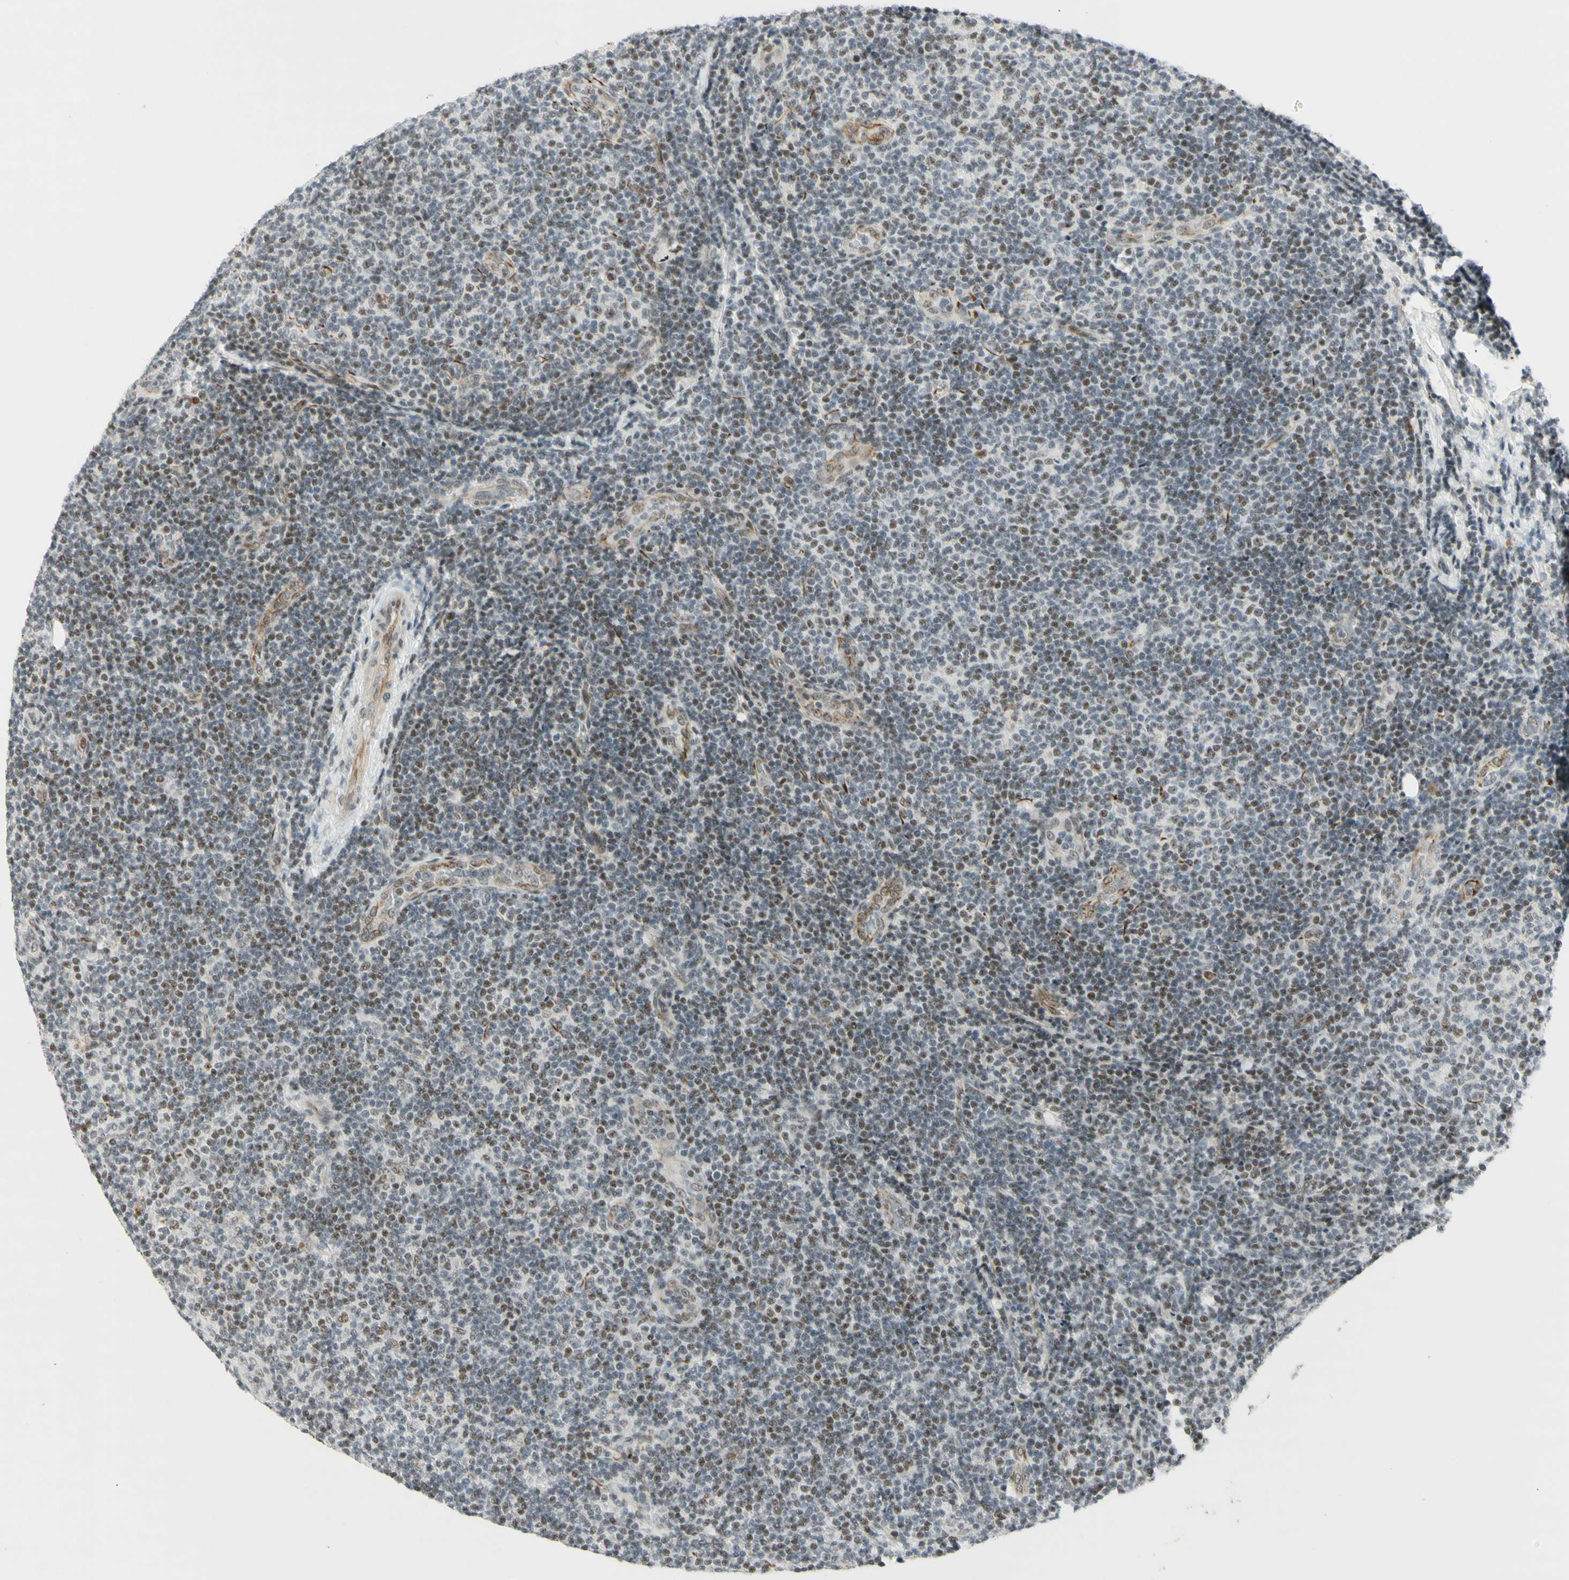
{"staining": {"intensity": "moderate", "quantity": ">75%", "location": "cytoplasmic/membranous,nuclear"}, "tissue": "lymphoma", "cell_type": "Tumor cells", "image_type": "cancer", "snomed": [{"axis": "morphology", "description": "Malignant lymphoma, non-Hodgkin's type, Low grade"}, {"axis": "topography", "description": "Lymph node"}], "caption": "Lymphoma stained with immunohistochemistry (IHC) reveals moderate cytoplasmic/membranous and nuclear positivity in about >75% of tumor cells. (DAB = brown stain, brightfield microscopy at high magnification).", "gene": "IRF1", "patient": {"sex": "male", "age": 83}}